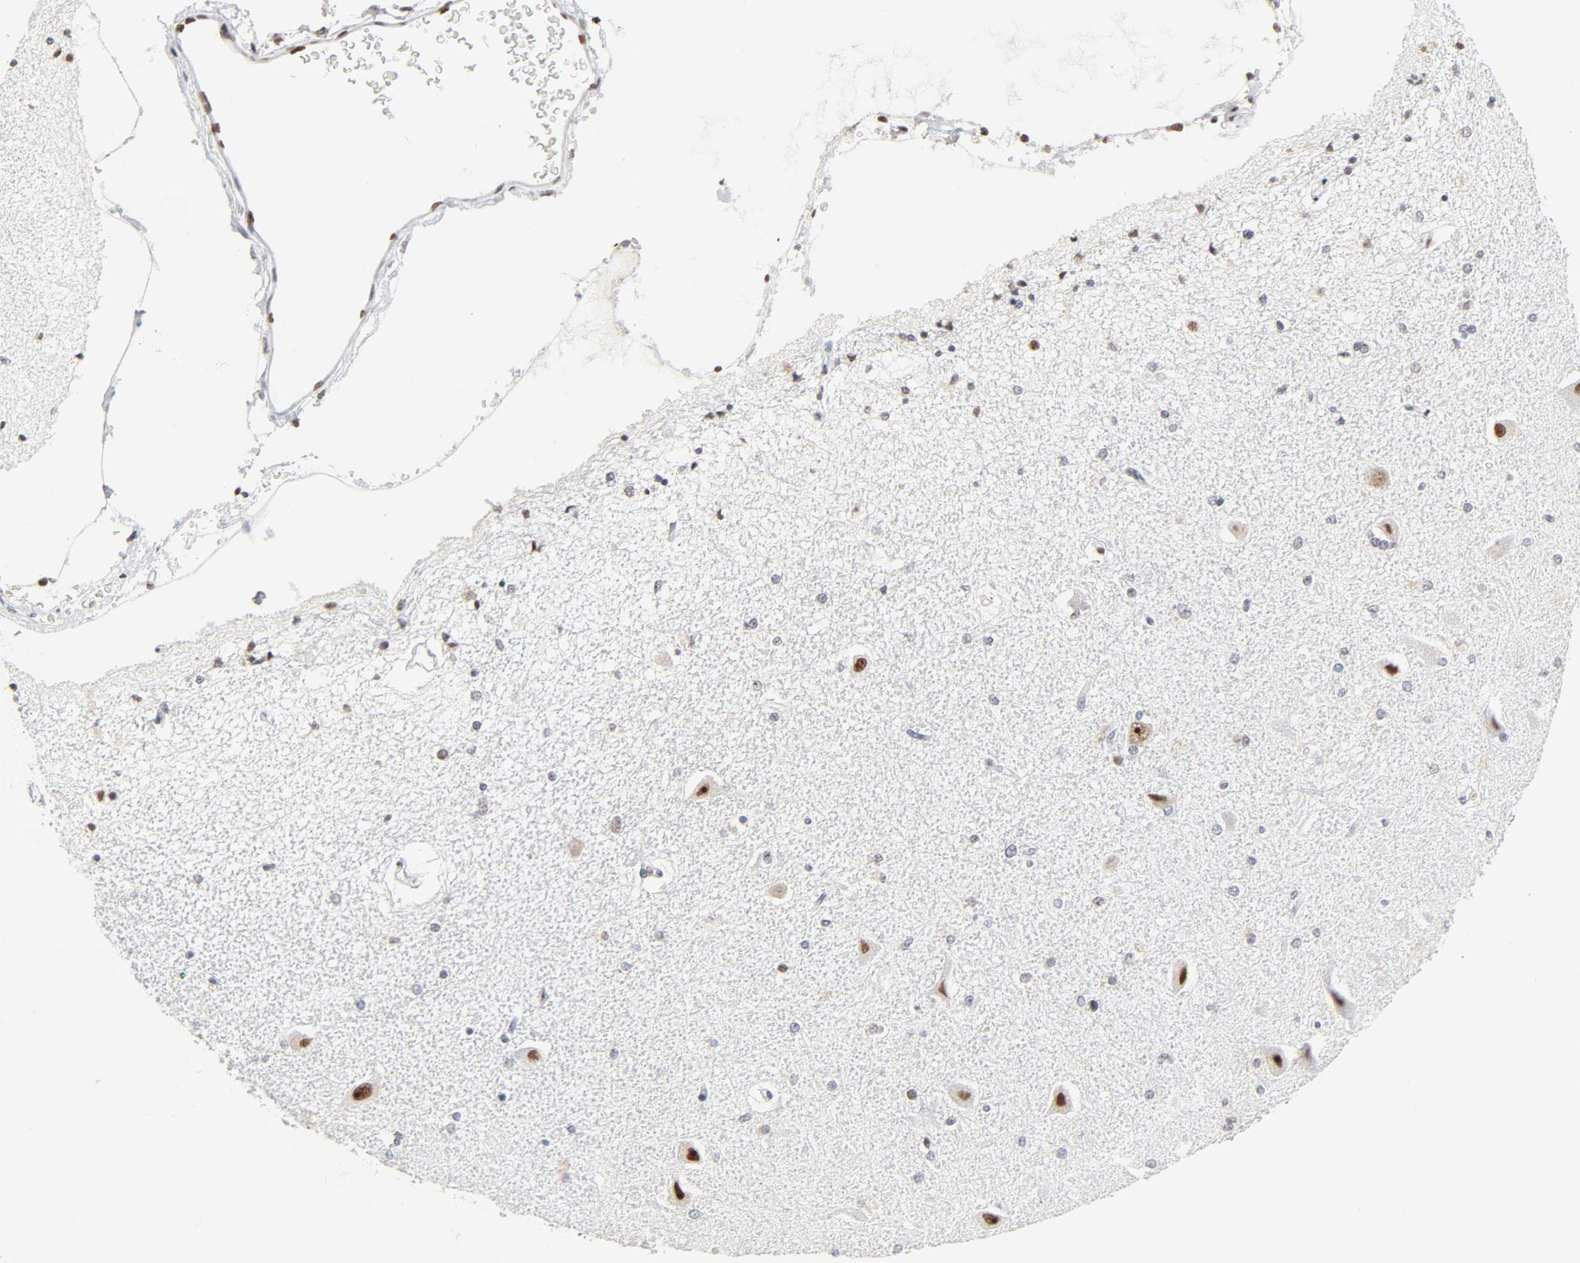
{"staining": {"intensity": "moderate", "quantity": "25%-75%", "location": "nuclear"}, "tissue": "hippocampus", "cell_type": "Glial cells", "image_type": "normal", "snomed": [{"axis": "morphology", "description": "Normal tissue, NOS"}, {"axis": "topography", "description": "Hippocampus"}], "caption": "A micrograph showing moderate nuclear staining in about 25%-75% of glial cells in normal hippocampus, as visualized by brown immunohistochemical staining.", "gene": "GTF2H1", "patient": {"sex": "female", "age": 54}}